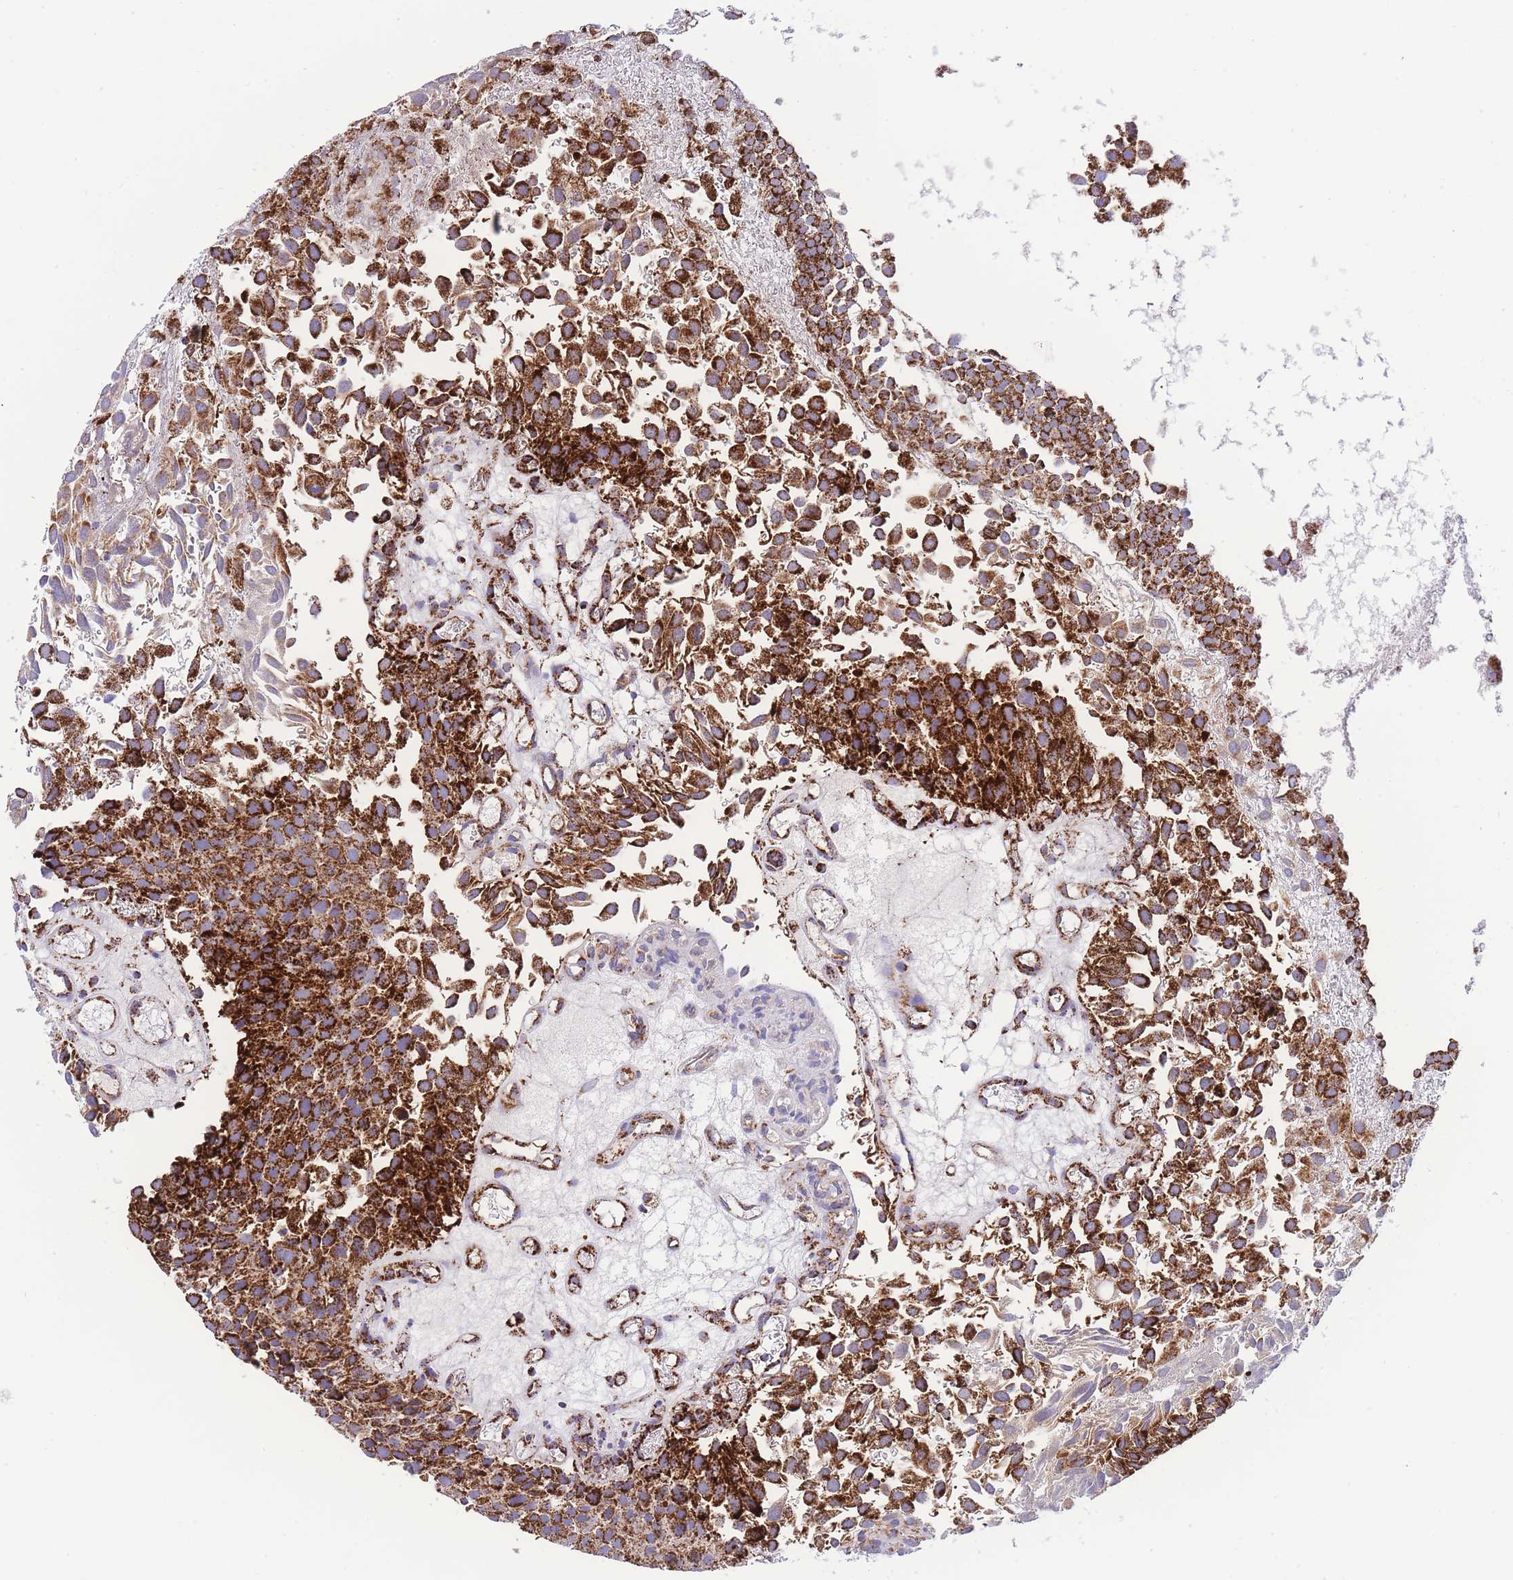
{"staining": {"intensity": "strong", "quantity": ">75%", "location": "cytoplasmic/membranous"}, "tissue": "urothelial cancer", "cell_type": "Tumor cells", "image_type": "cancer", "snomed": [{"axis": "morphology", "description": "Urothelial carcinoma, Low grade"}, {"axis": "topography", "description": "Urinary bladder"}], "caption": "Urothelial cancer stained with a brown dye demonstrates strong cytoplasmic/membranous positive expression in approximately >75% of tumor cells.", "gene": "GSTM1", "patient": {"sex": "male", "age": 88}}